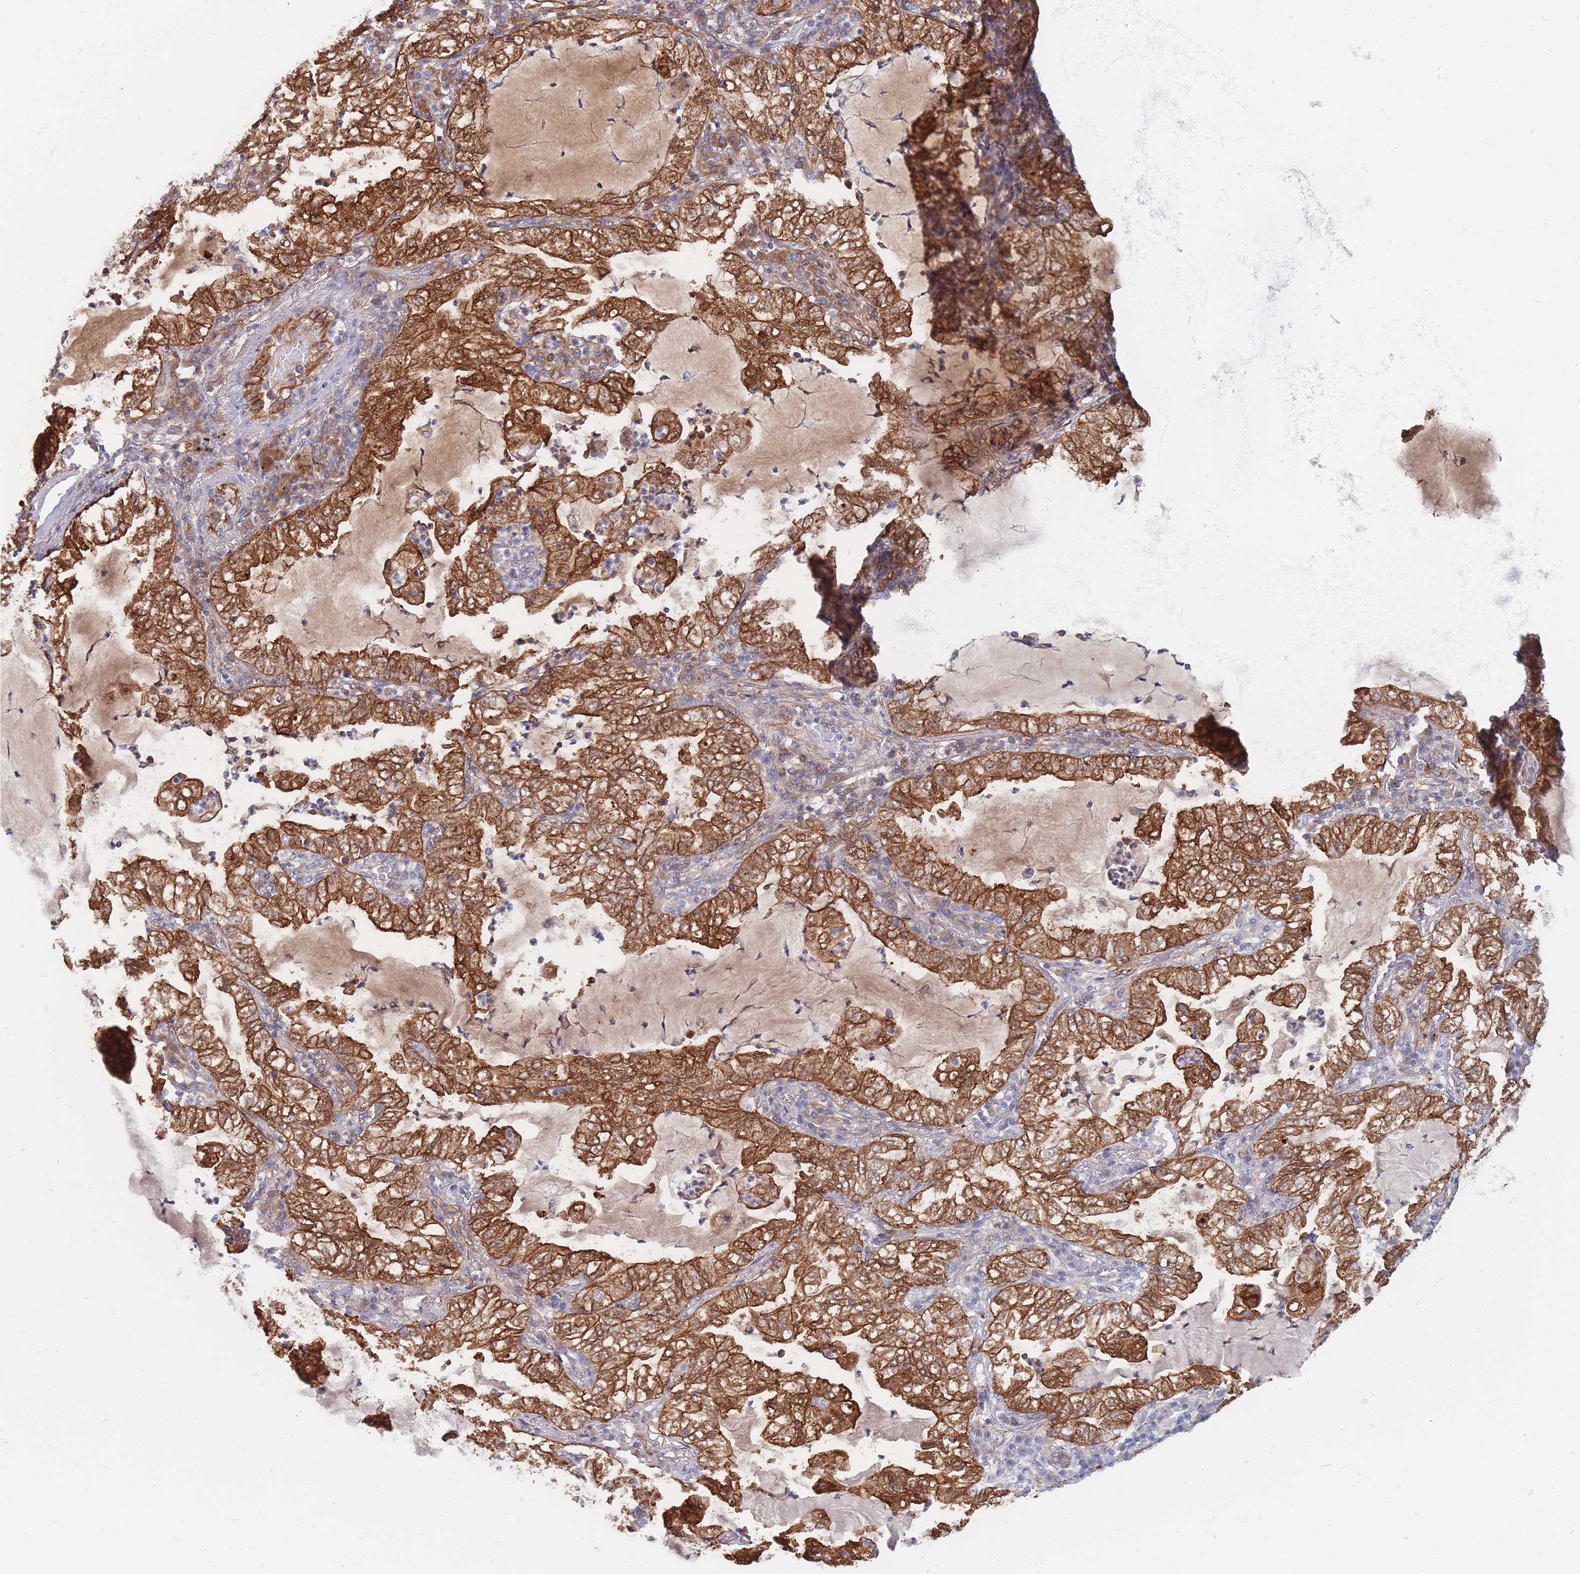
{"staining": {"intensity": "moderate", "quantity": ">75%", "location": "cytoplasmic/membranous,nuclear"}, "tissue": "lung cancer", "cell_type": "Tumor cells", "image_type": "cancer", "snomed": [{"axis": "morphology", "description": "Adenocarcinoma, NOS"}, {"axis": "topography", "description": "Lung"}], "caption": "This photomicrograph reveals lung cancer (adenocarcinoma) stained with IHC to label a protein in brown. The cytoplasmic/membranous and nuclear of tumor cells show moderate positivity for the protein. Nuclei are counter-stained blue.", "gene": "G6PC1", "patient": {"sex": "female", "age": 73}}